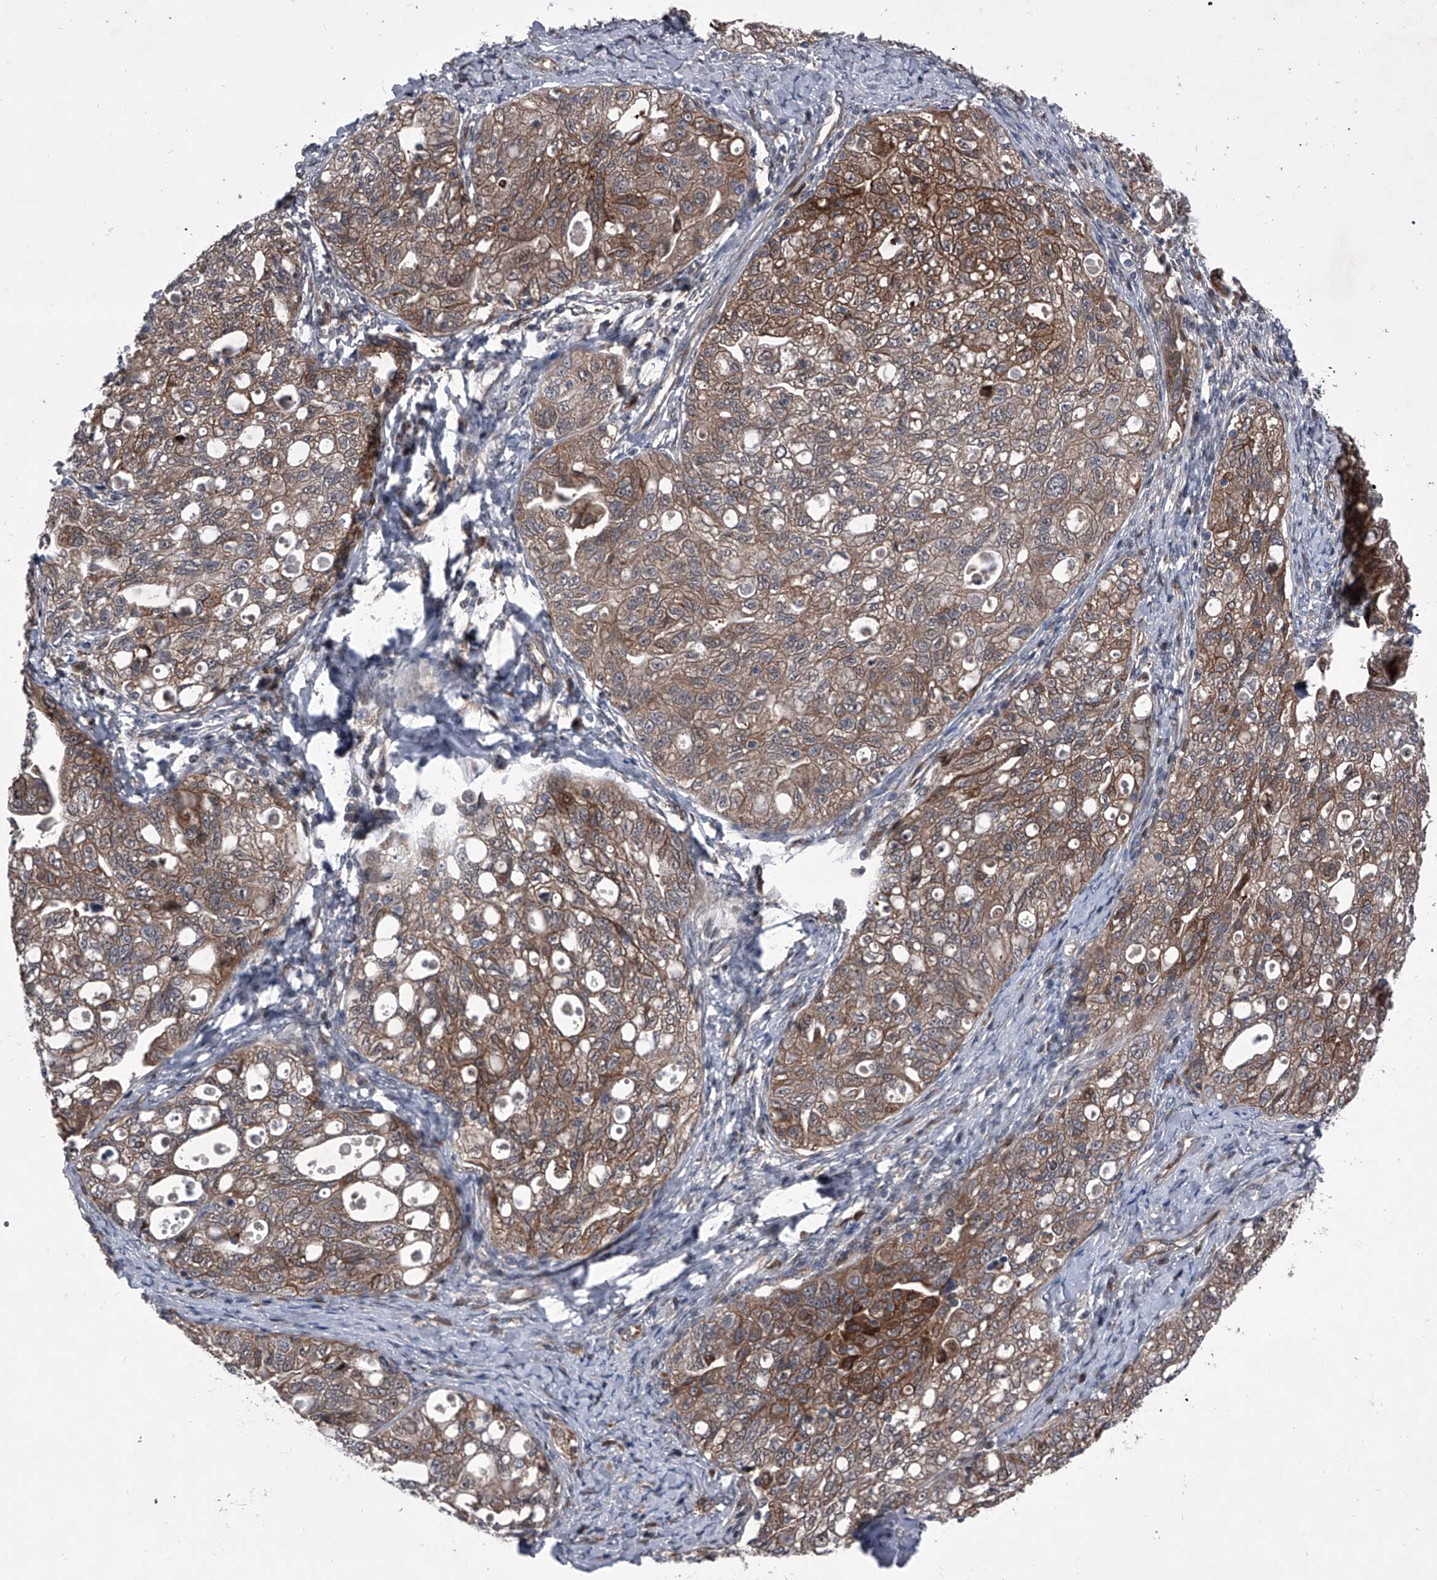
{"staining": {"intensity": "moderate", "quantity": ">75%", "location": "cytoplasmic/membranous"}, "tissue": "ovarian cancer", "cell_type": "Tumor cells", "image_type": "cancer", "snomed": [{"axis": "morphology", "description": "Carcinoma, NOS"}, {"axis": "morphology", "description": "Cystadenocarcinoma, serous, NOS"}, {"axis": "topography", "description": "Ovary"}], "caption": "IHC (DAB (3,3'-diaminobenzidine)) staining of ovarian cancer (serous cystadenocarcinoma) exhibits moderate cytoplasmic/membranous protein expression in about >75% of tumor cells.", "gene": "ELK4", "patient": {"sex": "female", "age": 69}}